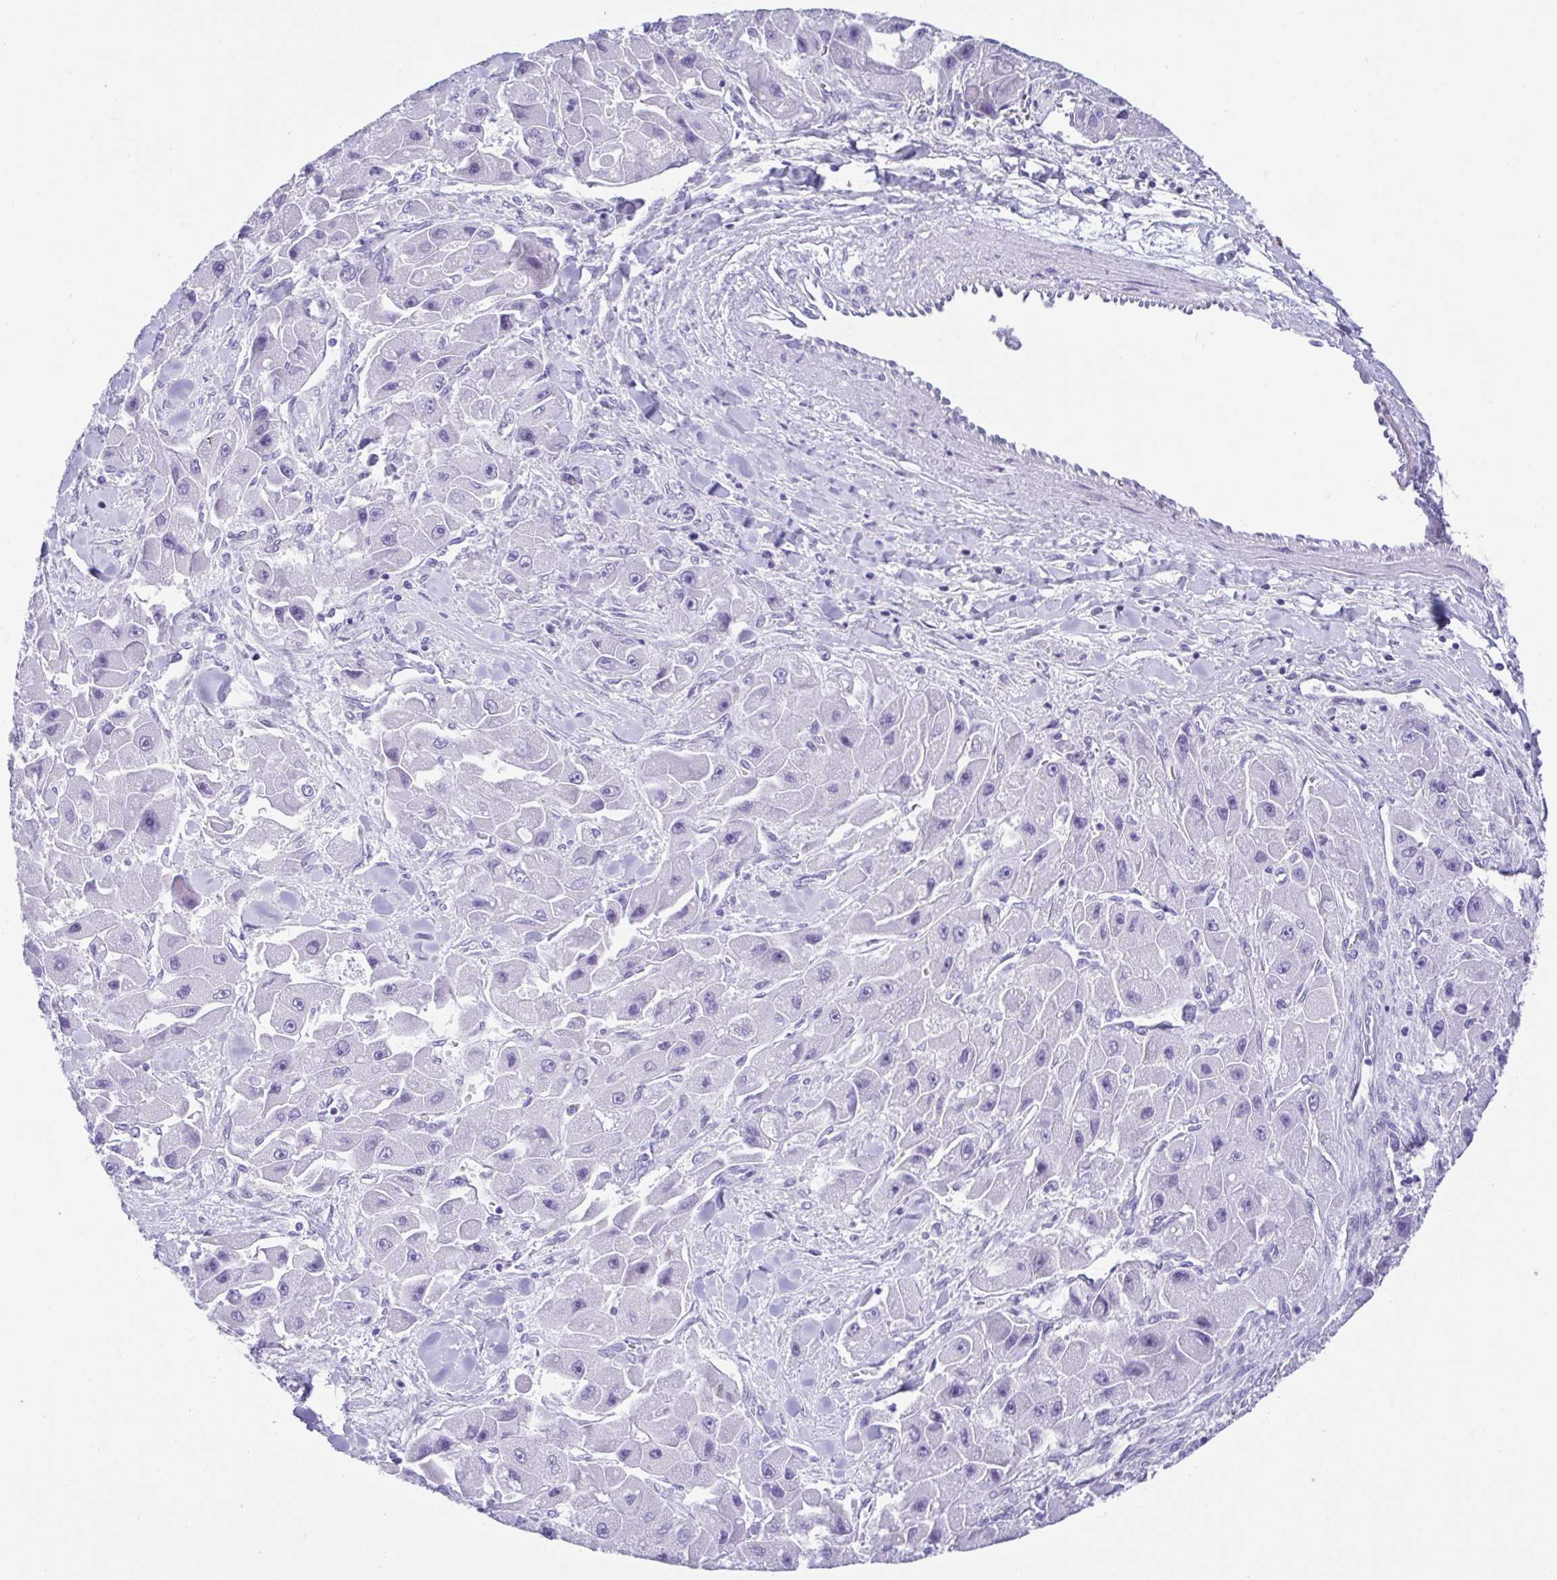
{"staining": {"intensity": "negative", "quantity": "none", "location": "none"}, "tissue": "liver cancer", "cell_type": "Tumor cells", "image_type": "cancer", "snomed": [{"axis": "morphology", "description": "Carcinoma, Hepatocellular, NOS"}, {"axis": "topography", "description": "Liver"}], "caption": "The IHC photomicrograph has no significant positivity in tumor cells of liver hepatocellular carcinoma tissue.", "gene": "LUZP4", "patient": {"sex": "male", "age": 24}}